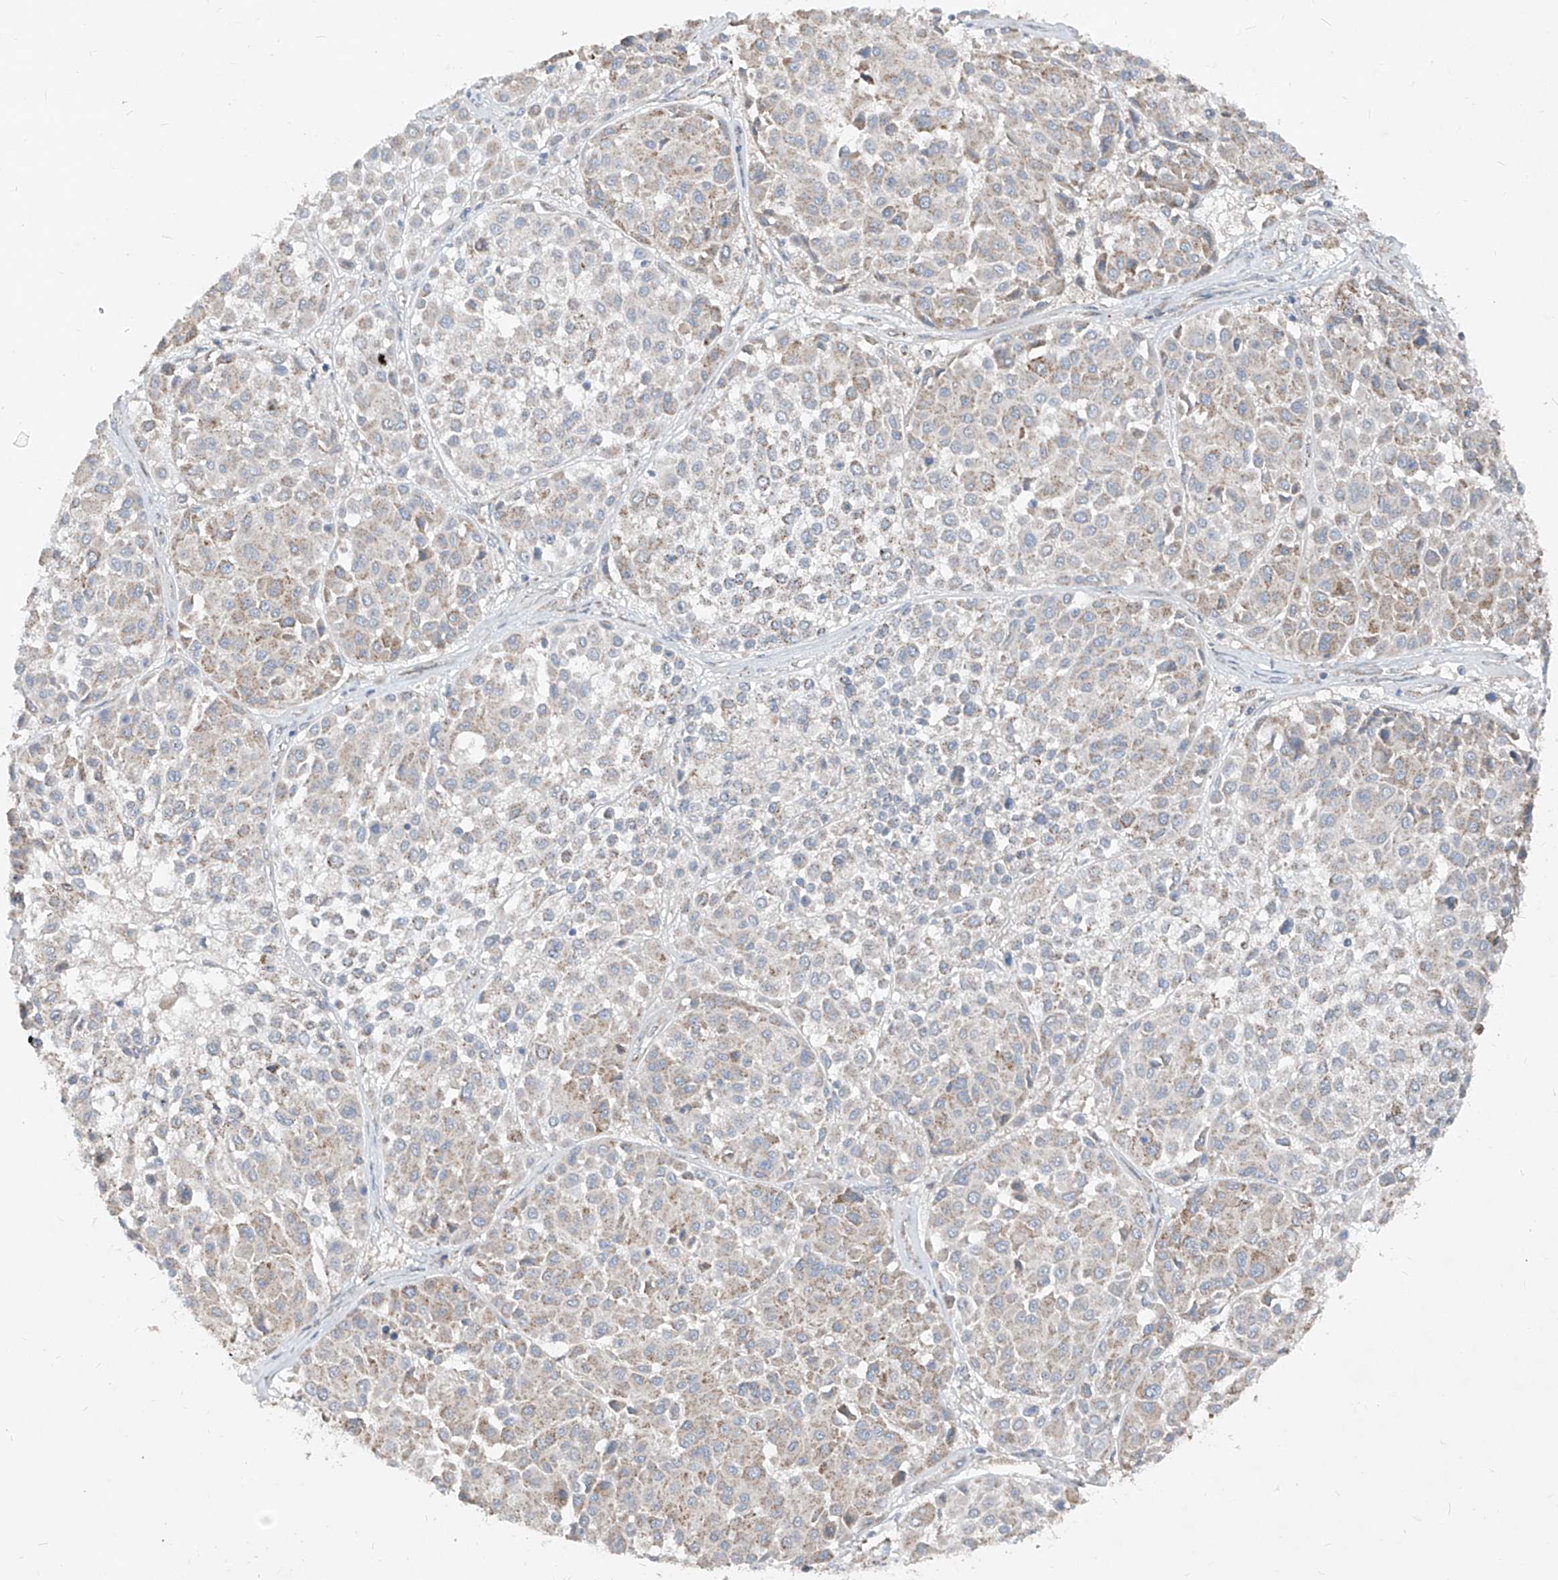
{"staining": {"intensity": "weak", "quantity": "<25%", "location": "cytoplasmic/membranous"}, "tissue": "melanoma", "cell_type": "Tumor cells", "image_type": "cancer", "snomed": [{"axis": "morphology", "description": "Malignant melanoma, Metastatic site"}, {"axis": "topography", "description": "Soft tissue"}], "caption": "The IHC photomicrograph has no significant expression in tumor cells of malignant melanoma (metastatic site) tissue.", "gene": "ABCD3", "patient": {"sex": "male", "age": 41}}